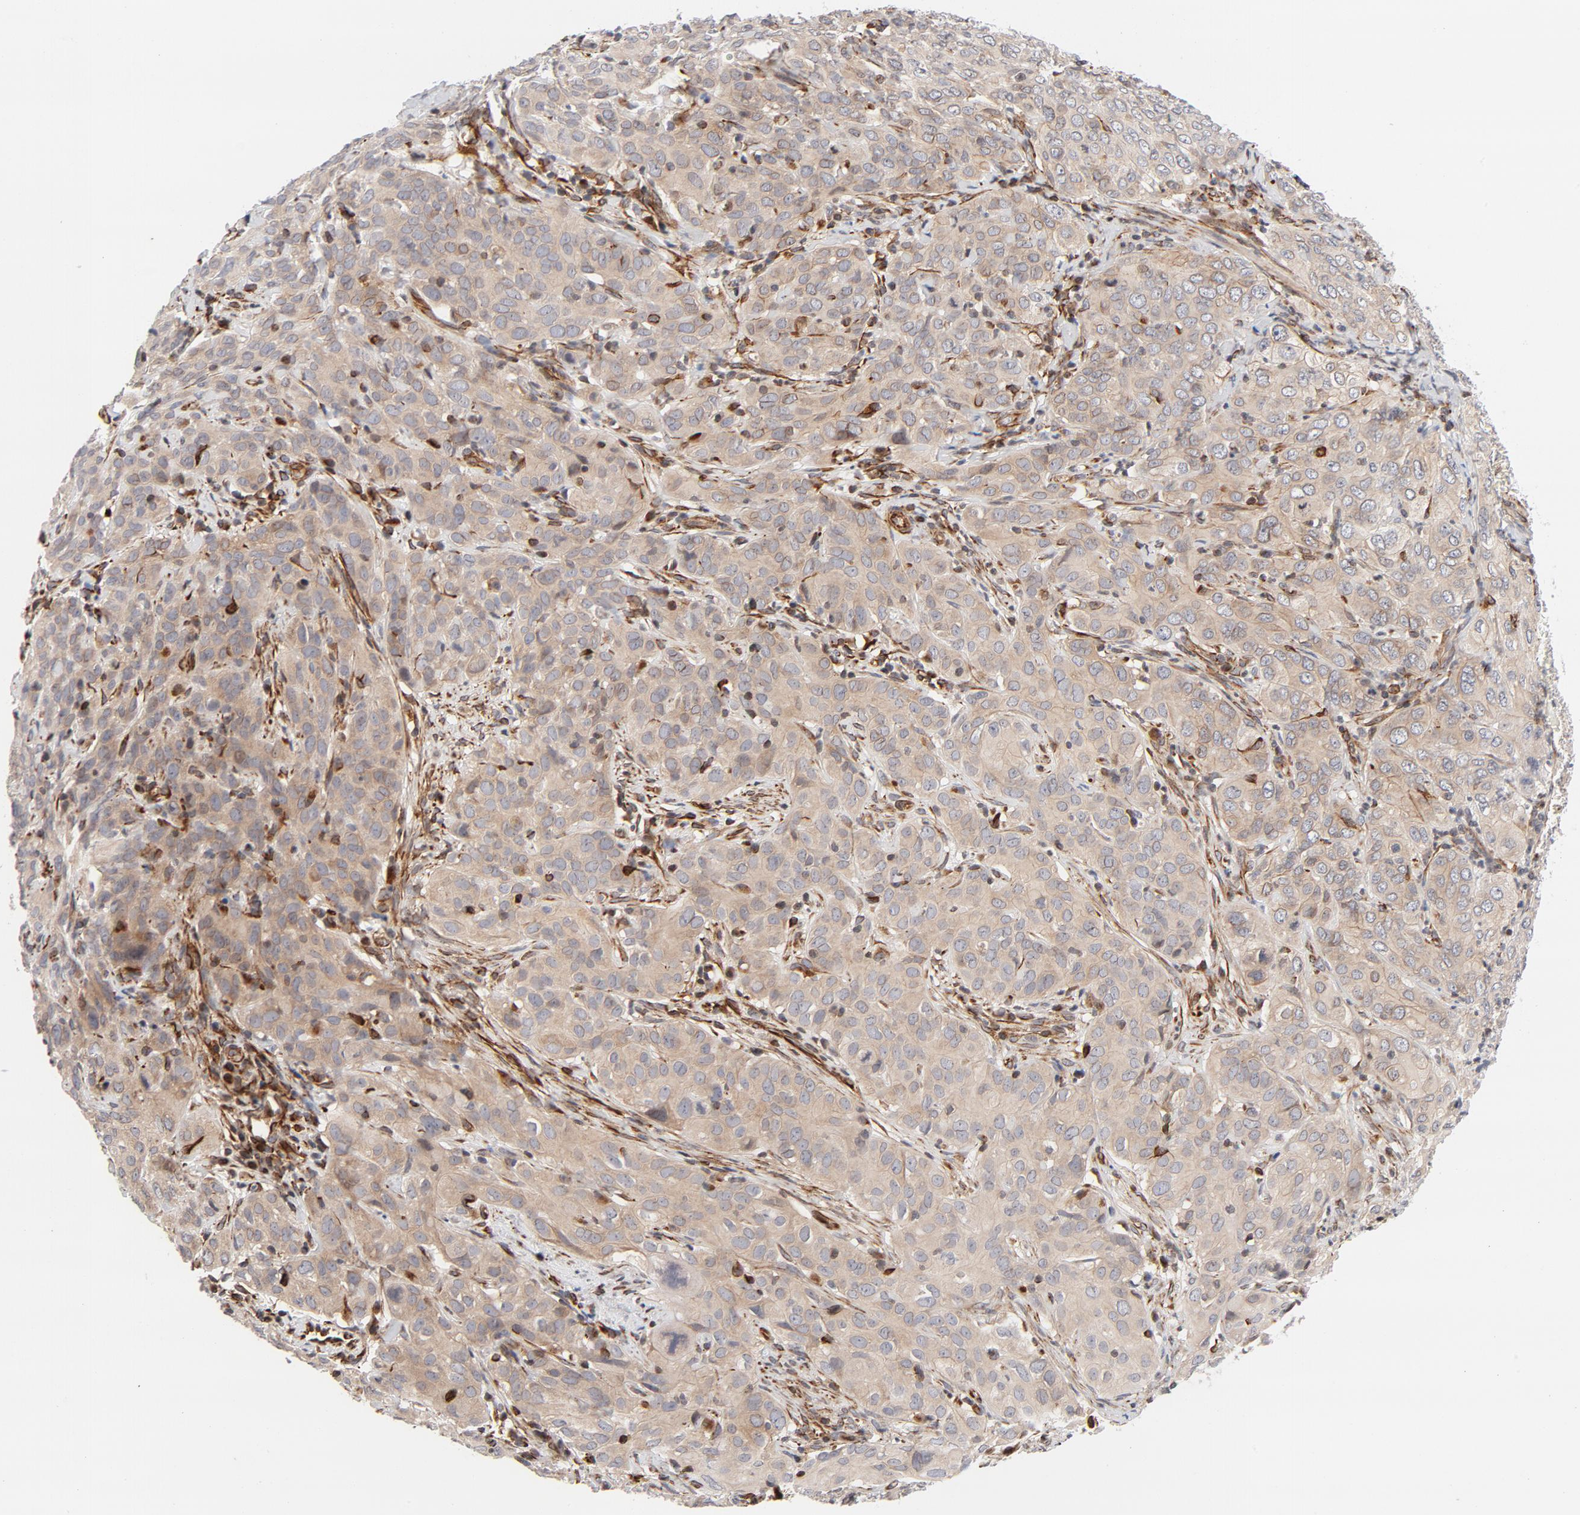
{"staining": {"intensity": "weak", "quantity": ">75%", "location": "cytoplasmic/membranous"}, "tissue": "cervical cancer", "cell_type": "Tumor cells", "image_type": "cancer", "snomed": [{"axis": "morphology", "description": "Squamous cell carcinoma, NOS"}, {"axis": "topography", "description": "Cervix"}], "caption": "IHC staining of cervical cancer, which reveals low levels of weak cytoplasmic/membranous expression in approximately >75% of tumor cells indicating weak cytoplasmic/membranous protein positivity. The staining was performed using DAB (brown) for protein detection and nuclei were counterstained in hematoxylin (blue).", "gene": "DNAAF2", "patient": {"sex": "female", "age": 38}}